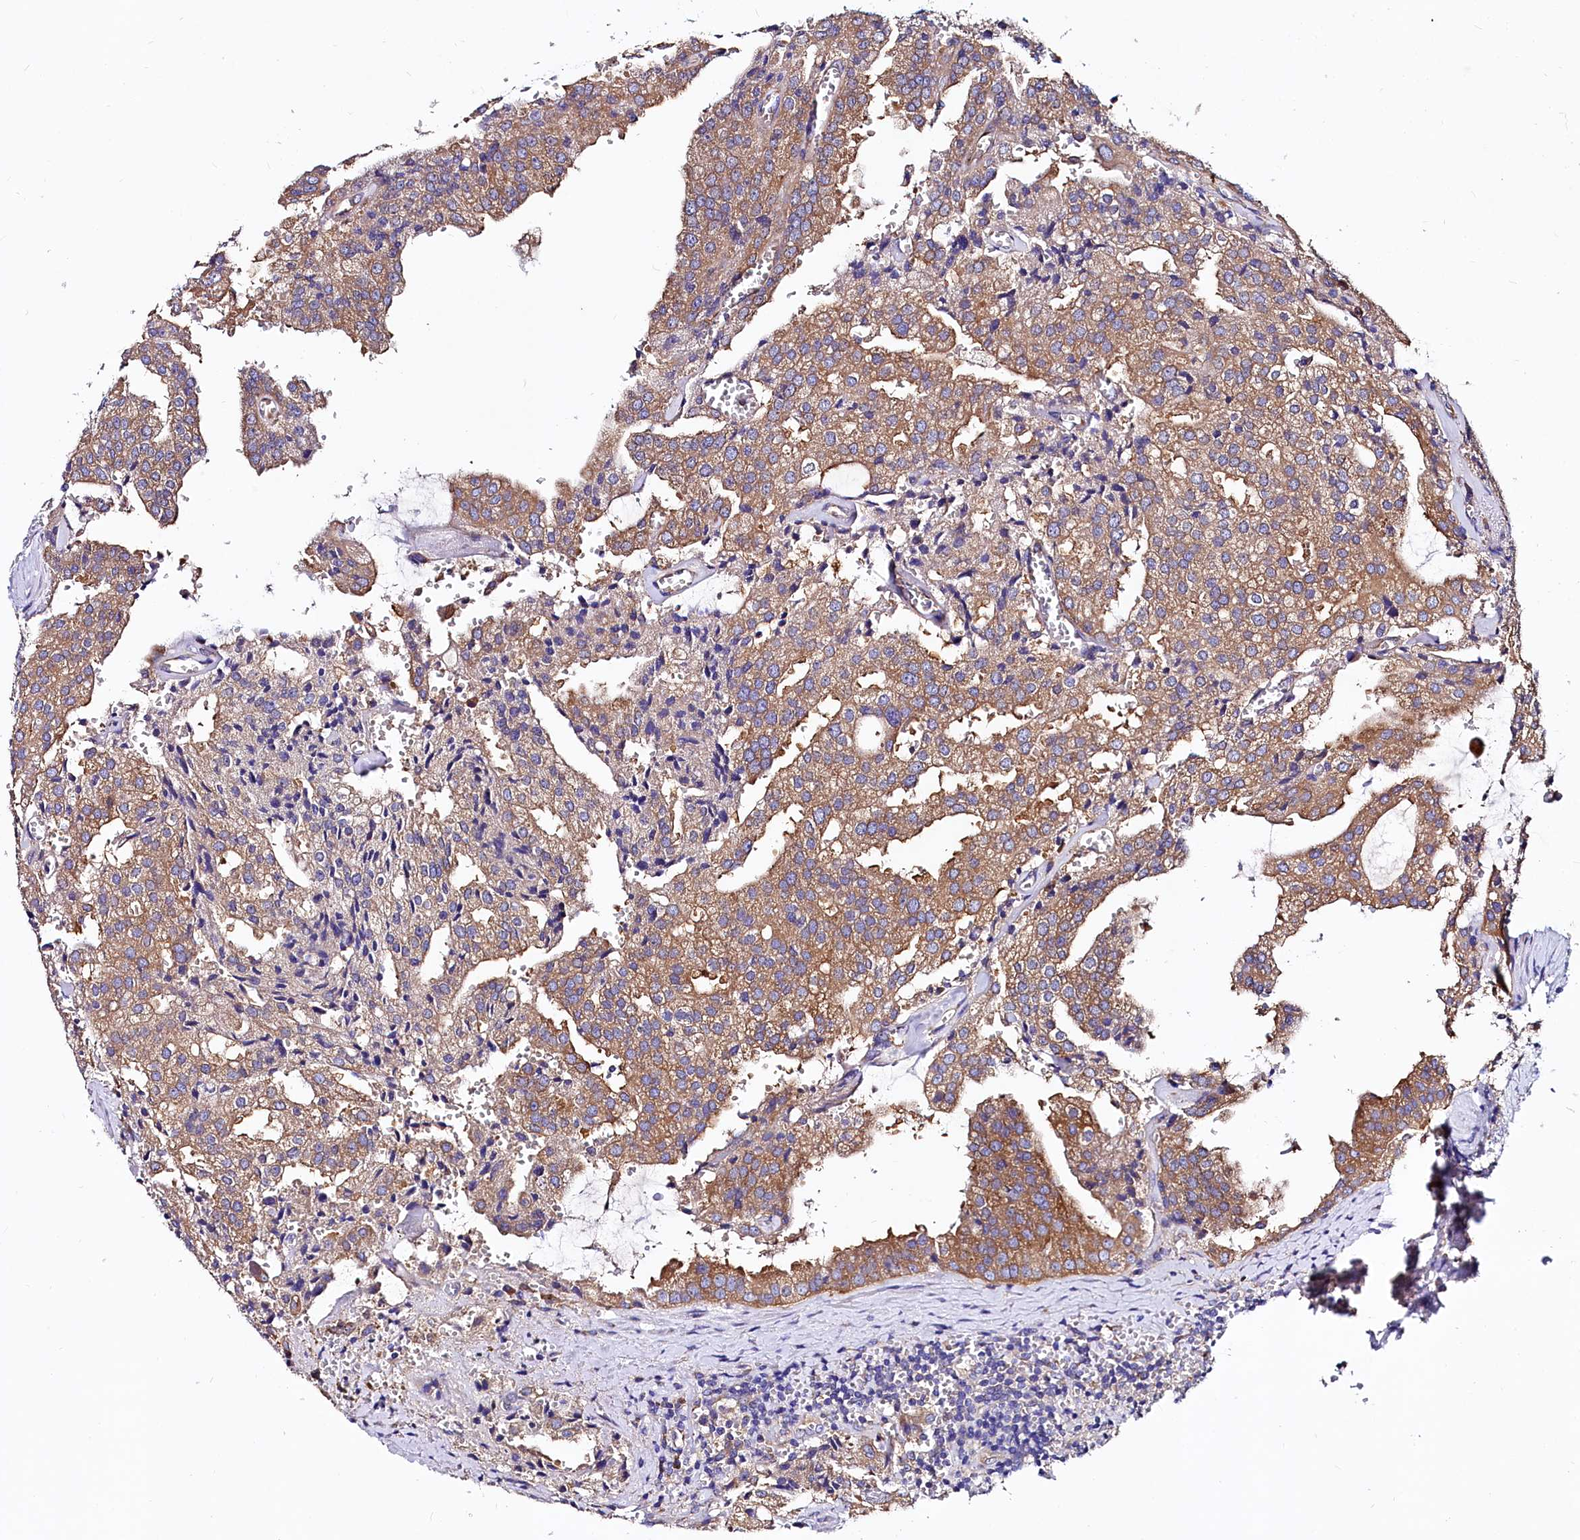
{"staining": {"intensity": "moderate", "quantity": ">75%", "location": "cytoplasmic/membranous"}, "tissue": "prostate cancer", "cell_type": "Tumor cells", "image_type": "cancer", "snomed": [{"axis": "morphology", "description": "Adenocarcinoma, High grade"}, {"axis": "topography", "description": "Prostate"}], "caption": "A medium amount of moderate cytoplasmic/membranous expression is present in approximately >75% of tumor cells in prostate adenocarcinoma (high-grade) tissue.", "gene": "QARS1", "patient": {"sex": "male", "age": 68}}